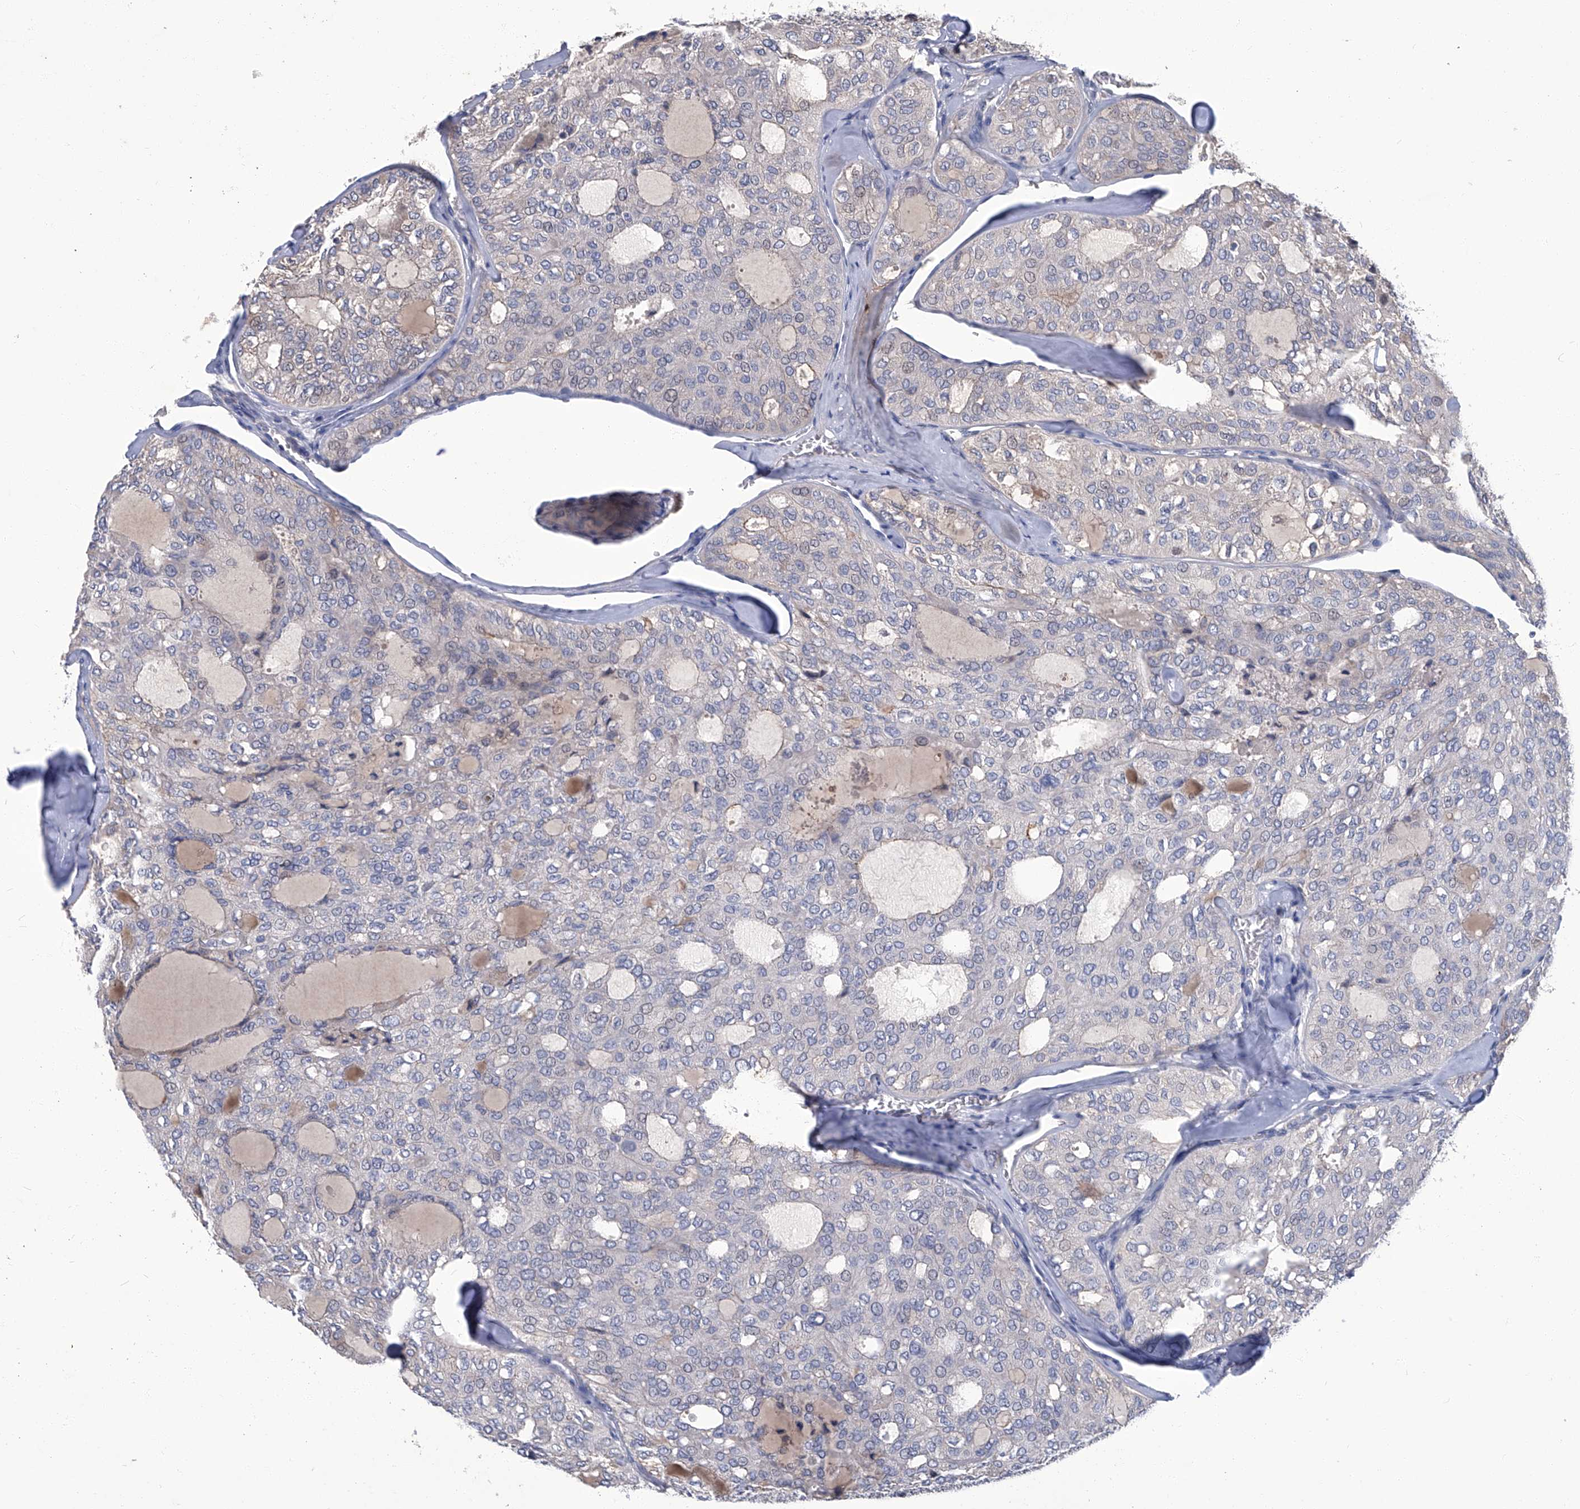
{"staining": {"intensity": "negative", "quantity": "none", "location": "none"}, "tissue": "thyroid cancer", "cell_type": "Tumor cells", "image_type": "cancer", "snomed": [{"axis": "morphology", "description": "Follicular adenoma carcinoma, NOS"}, {"axis": "topography", "description": "Thyroid gland"}], "caption": "Immunohistochemistry image of neoplastic tissue: thyroid follicular adenoma carcinoma stained with DAB (3,3'-diaminobenzidine) demonstrates no significant protein expression in tumor cells.", "gene": "TGFBR1", "patient": {"sex": "male", "age": 75}}